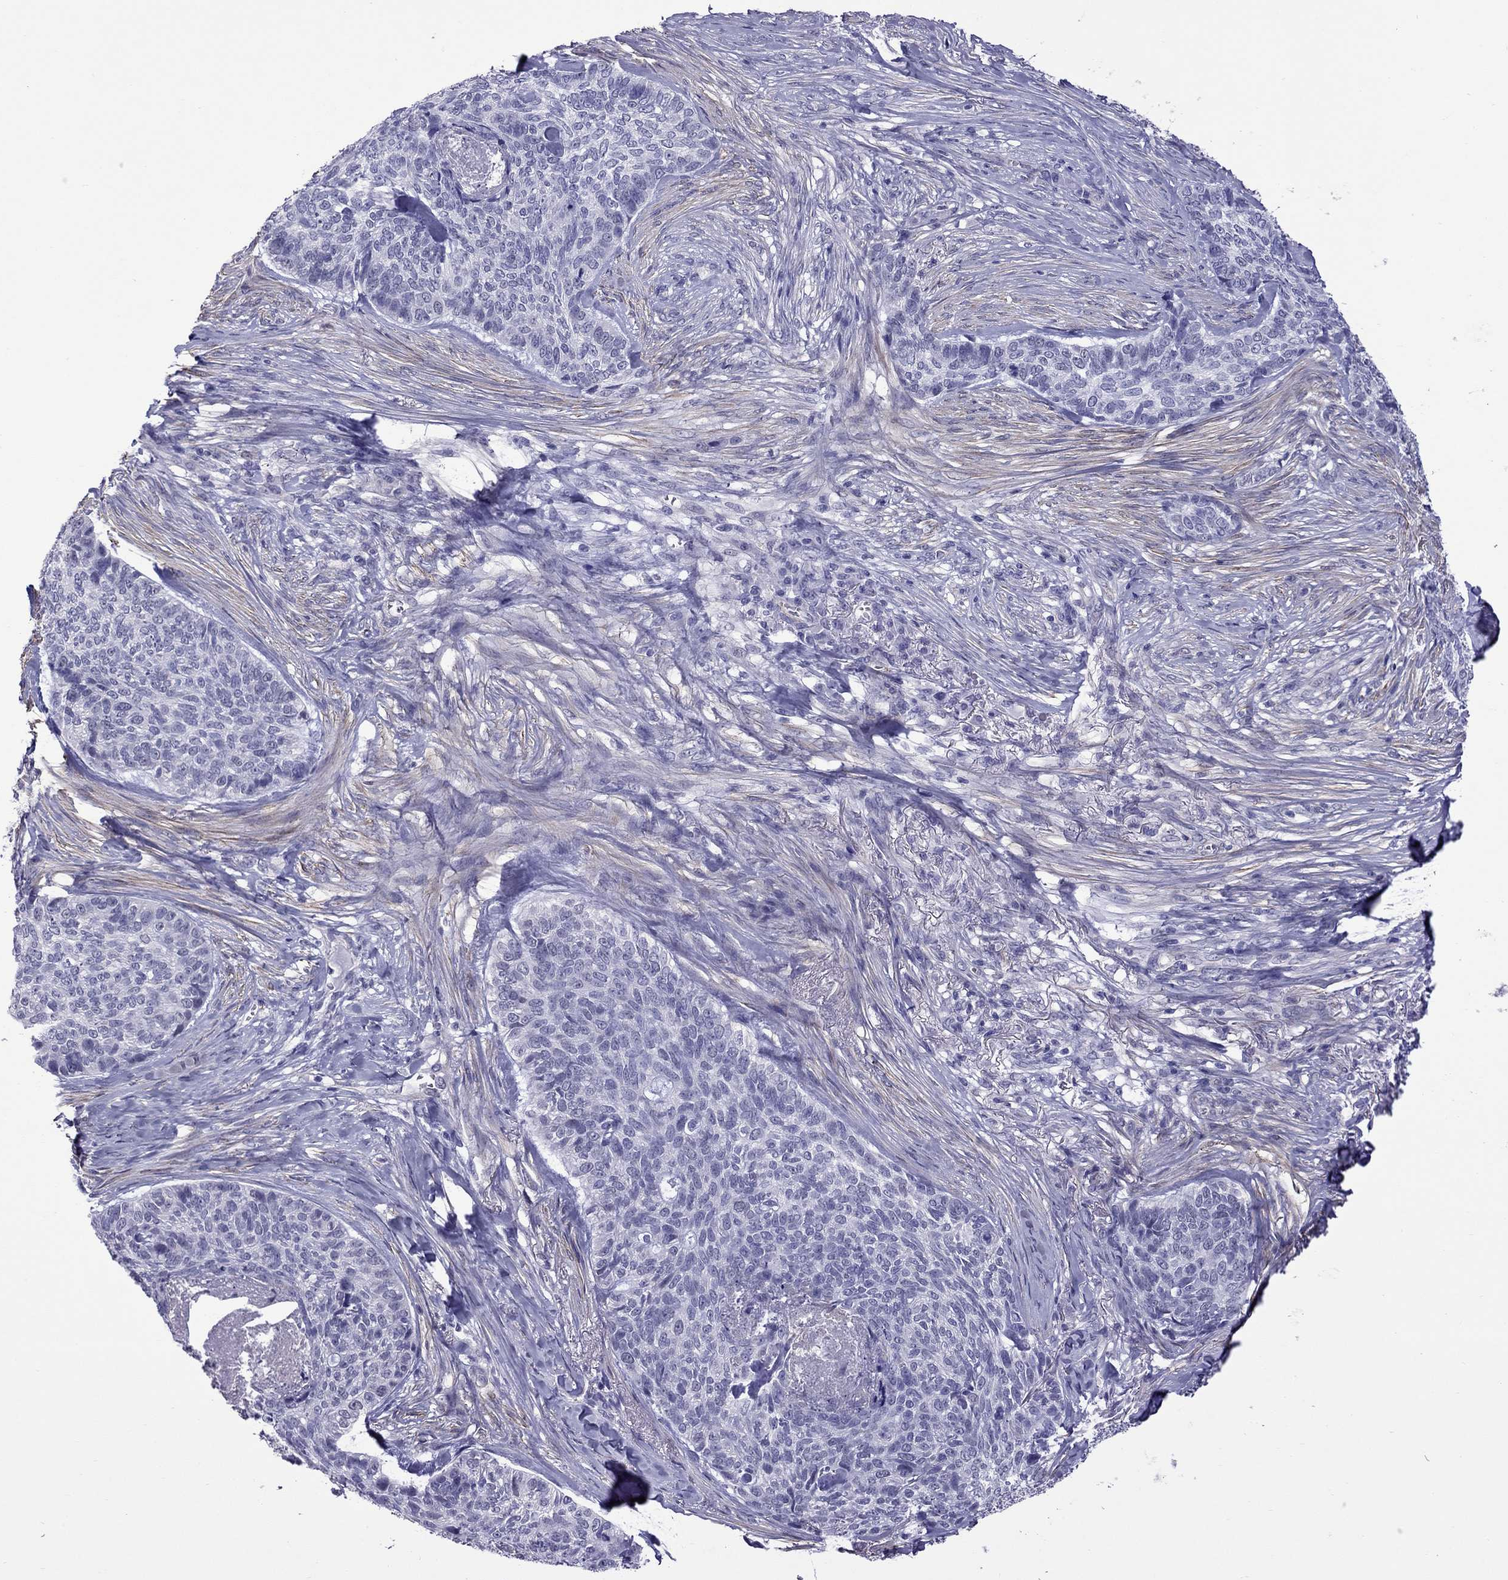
{"staining": {"intensity": "negative", "quantity": "none", "location": "none"}, "tissue": "skin cancer", "cell_type": "Tumor cells", "image_type": "cancer", "snomed": [{"axis": "morphology", "description": "Basal cell carcinoma"}, {"axis": "topography", "description": "Skin"}], "caption": "High magnification brightfield microscopy of basal cell carcinoma (skin) stained with DAB (brown) and counterstained with hematoxylin (blue): tumor cells show no significant staining.", "gene": "CHRNA5", "patient": {"sex": "female", "age": 69}}